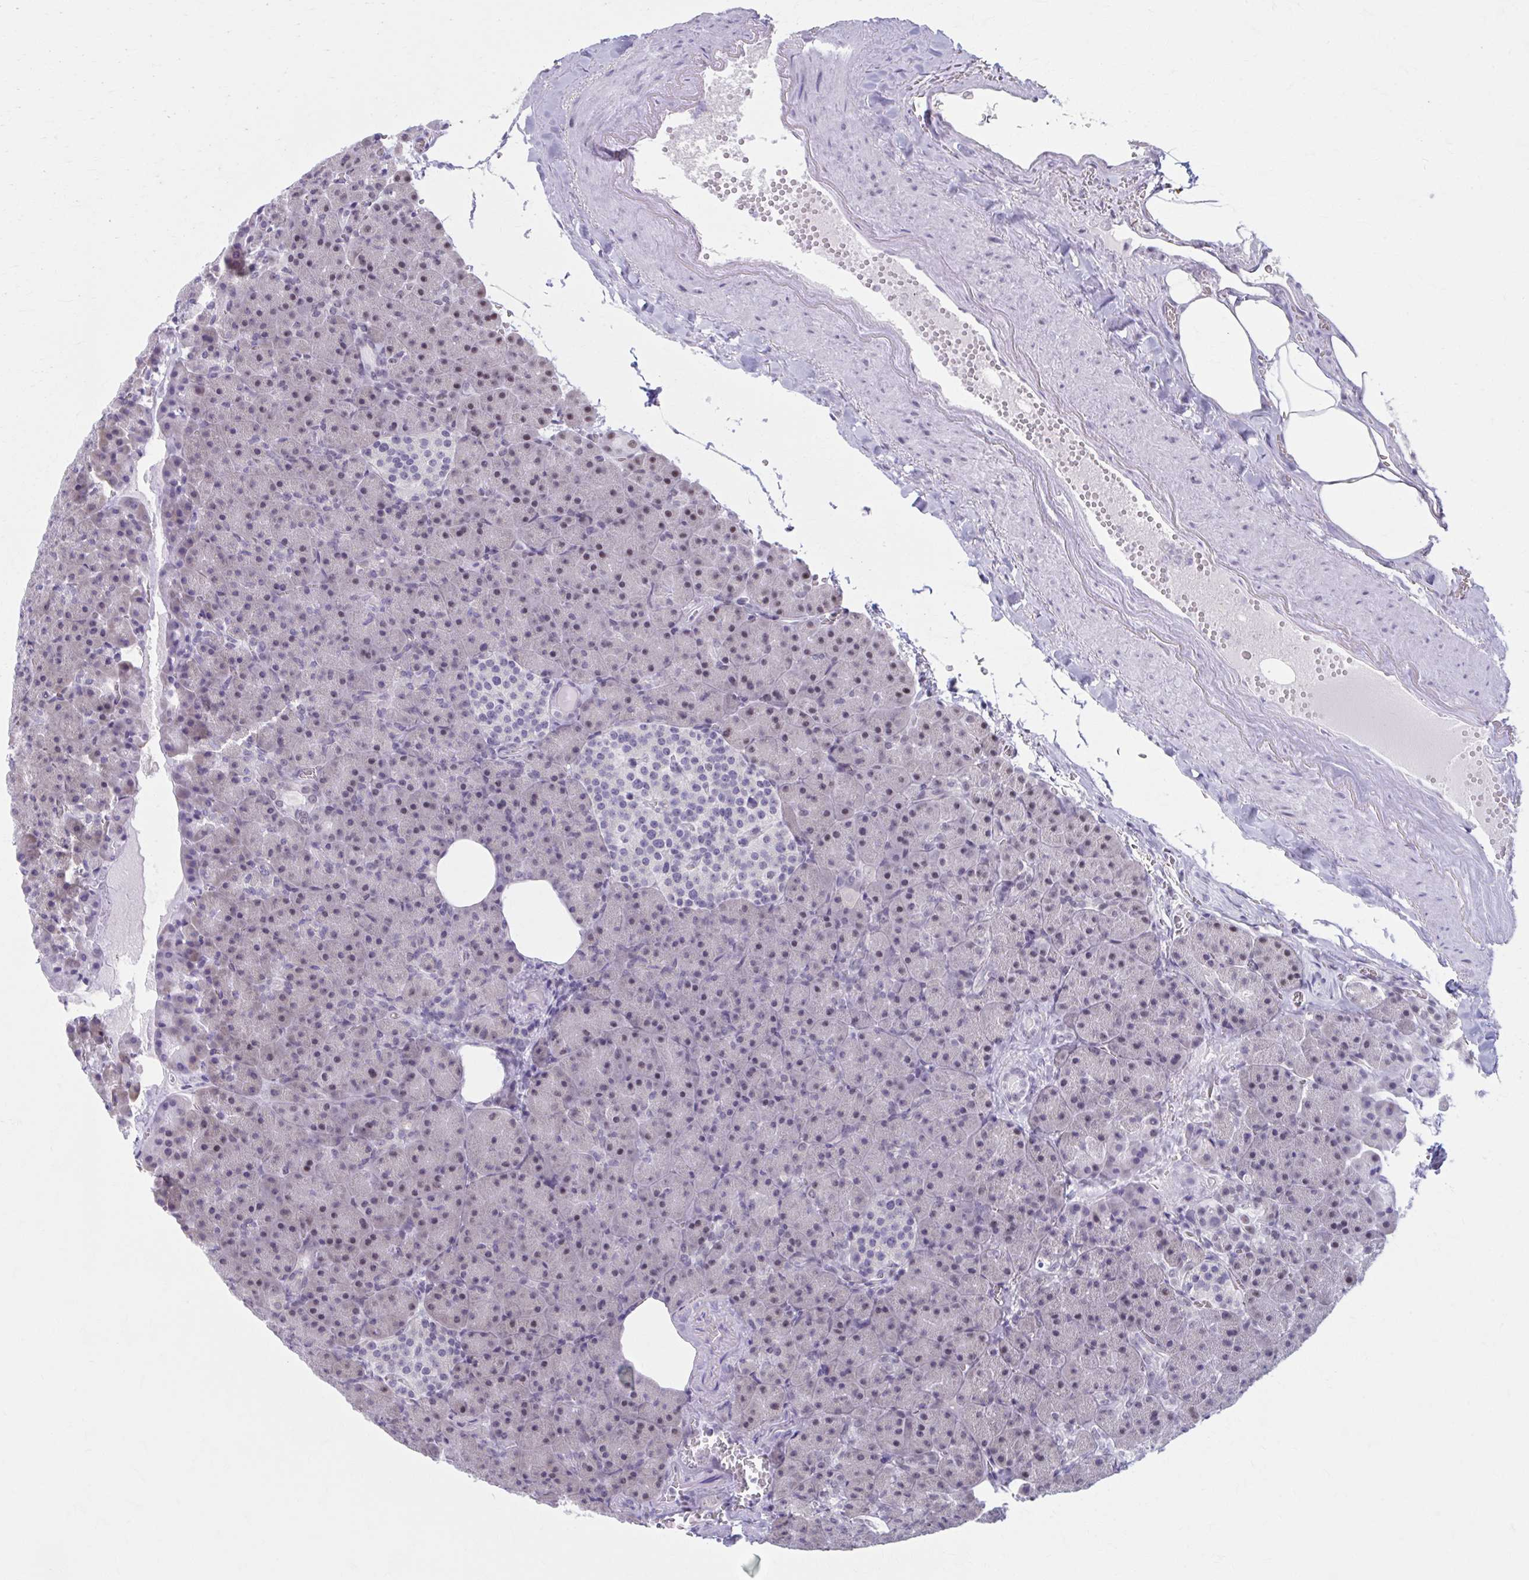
{"staining": {"intensity": "weak", "quantity": "<25%", "location": "nuclear"}, "tissue": "pancreas", "cell_type": "Exocrine glandular cells", "image_type": "normal", "snomed": [{"axis": "morphology", "description": "Normal tissue, NOS"}, {"axis": "topography", "description": "Pancreas"}], "caption": "Immunohistochemical staining of benign pancreas shows no significant expression in exocrine glandular cells. (Stains: DAB (3,3'-diaminobenzidine) immunohistochemistry (IHC) with hematoxylin counter stain, Microscopy: brightfield microscopy at high magnification).", "gene": "CCDC105", "patient": {"sex": "female", "age": 74}}